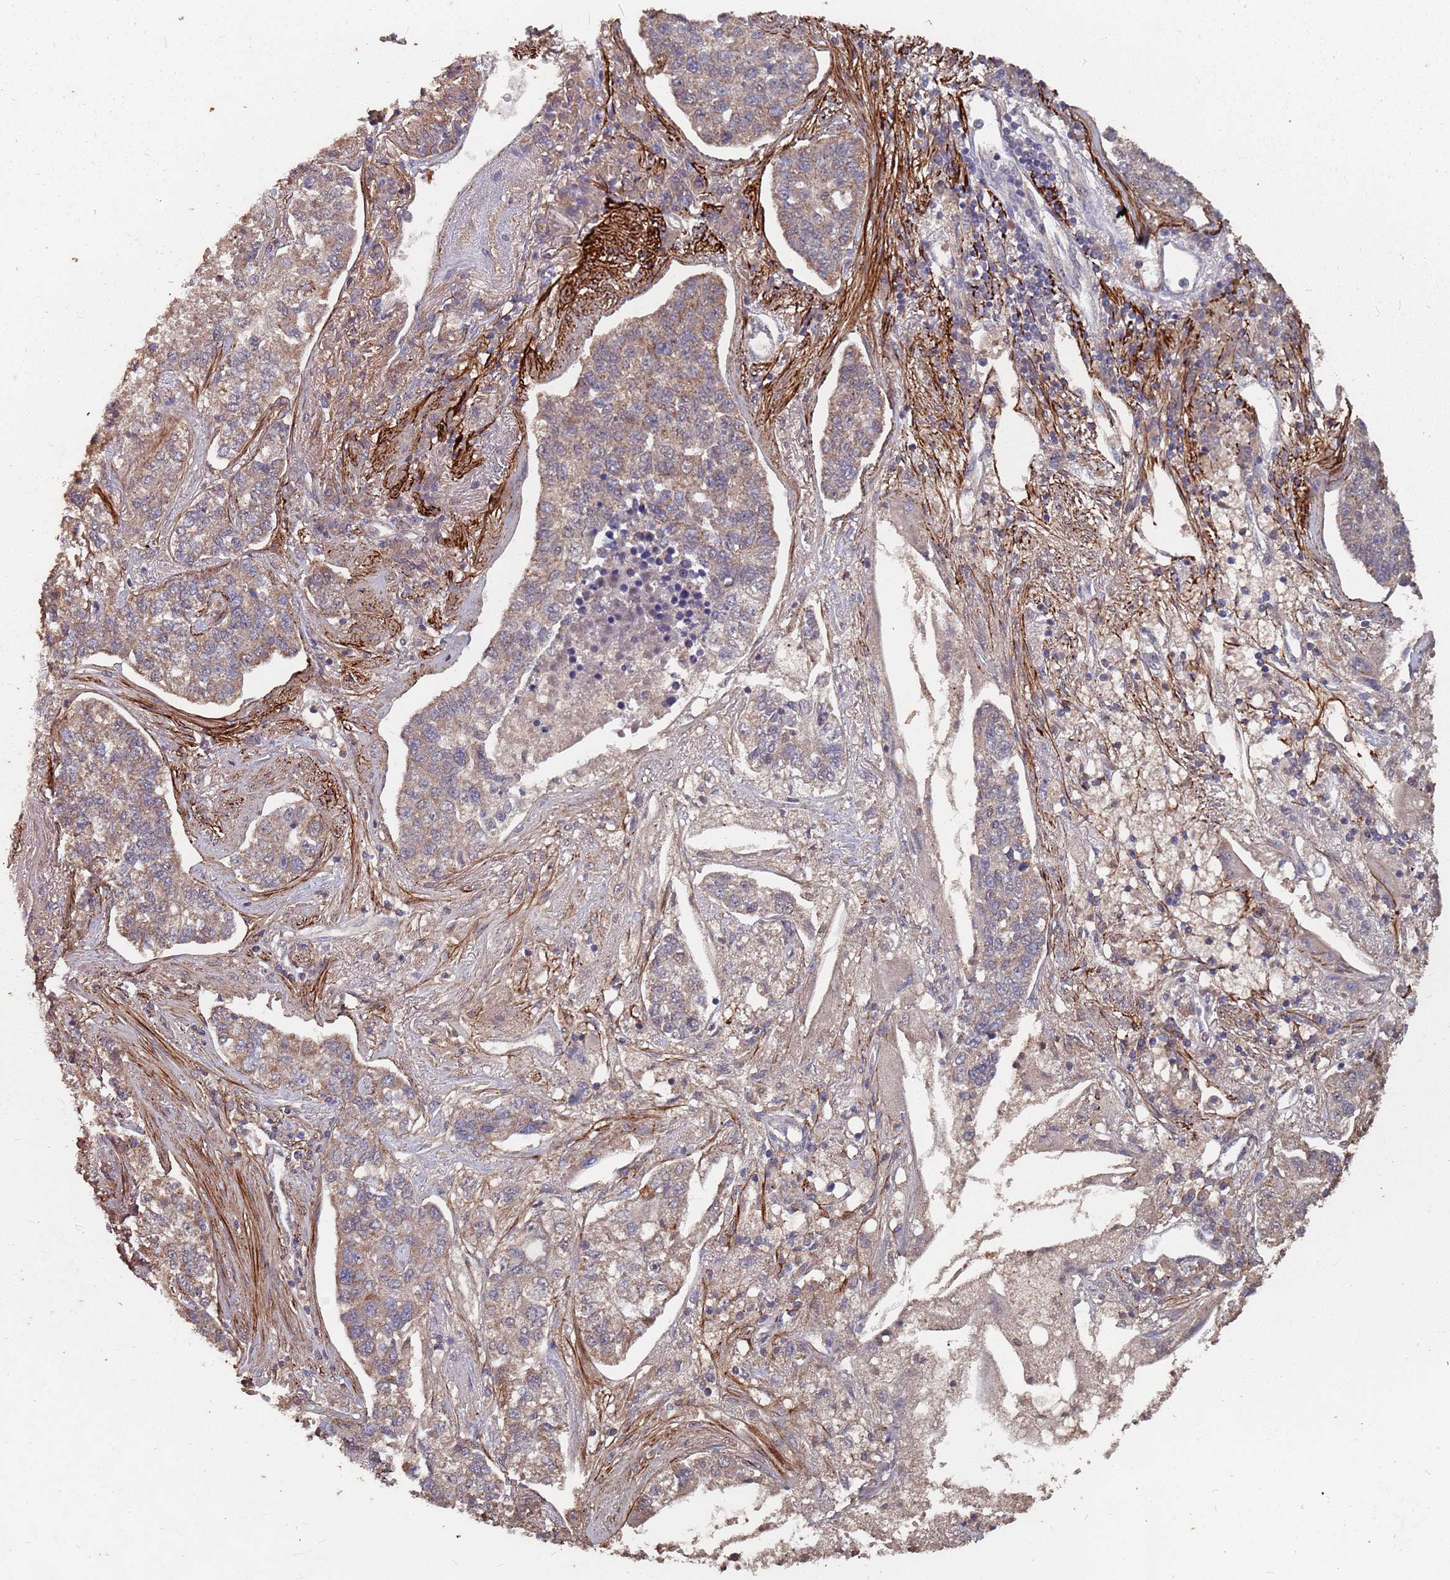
{"staining": {"intensity": "strong", "quantity": "25%-75%", "location": "cytoplasmic/membranous"}, "tissue": "lung cancer", "cell_type": "Tumor cells", "image_type": "cancer", "snomed": [{"axis": "morphology", "description": "Adenocarcinoma, NOS"}, {"axis": "topography", "description": "Lung"}], "caption": "Immunohistochemical staining of lung adenocarcinoma shows high levels of strong cytoplasmic/membranous positivity in about 25%-75% of tumor cells.", "gene": "PRORP", "patient": {"sex": "male", "age": 49}}